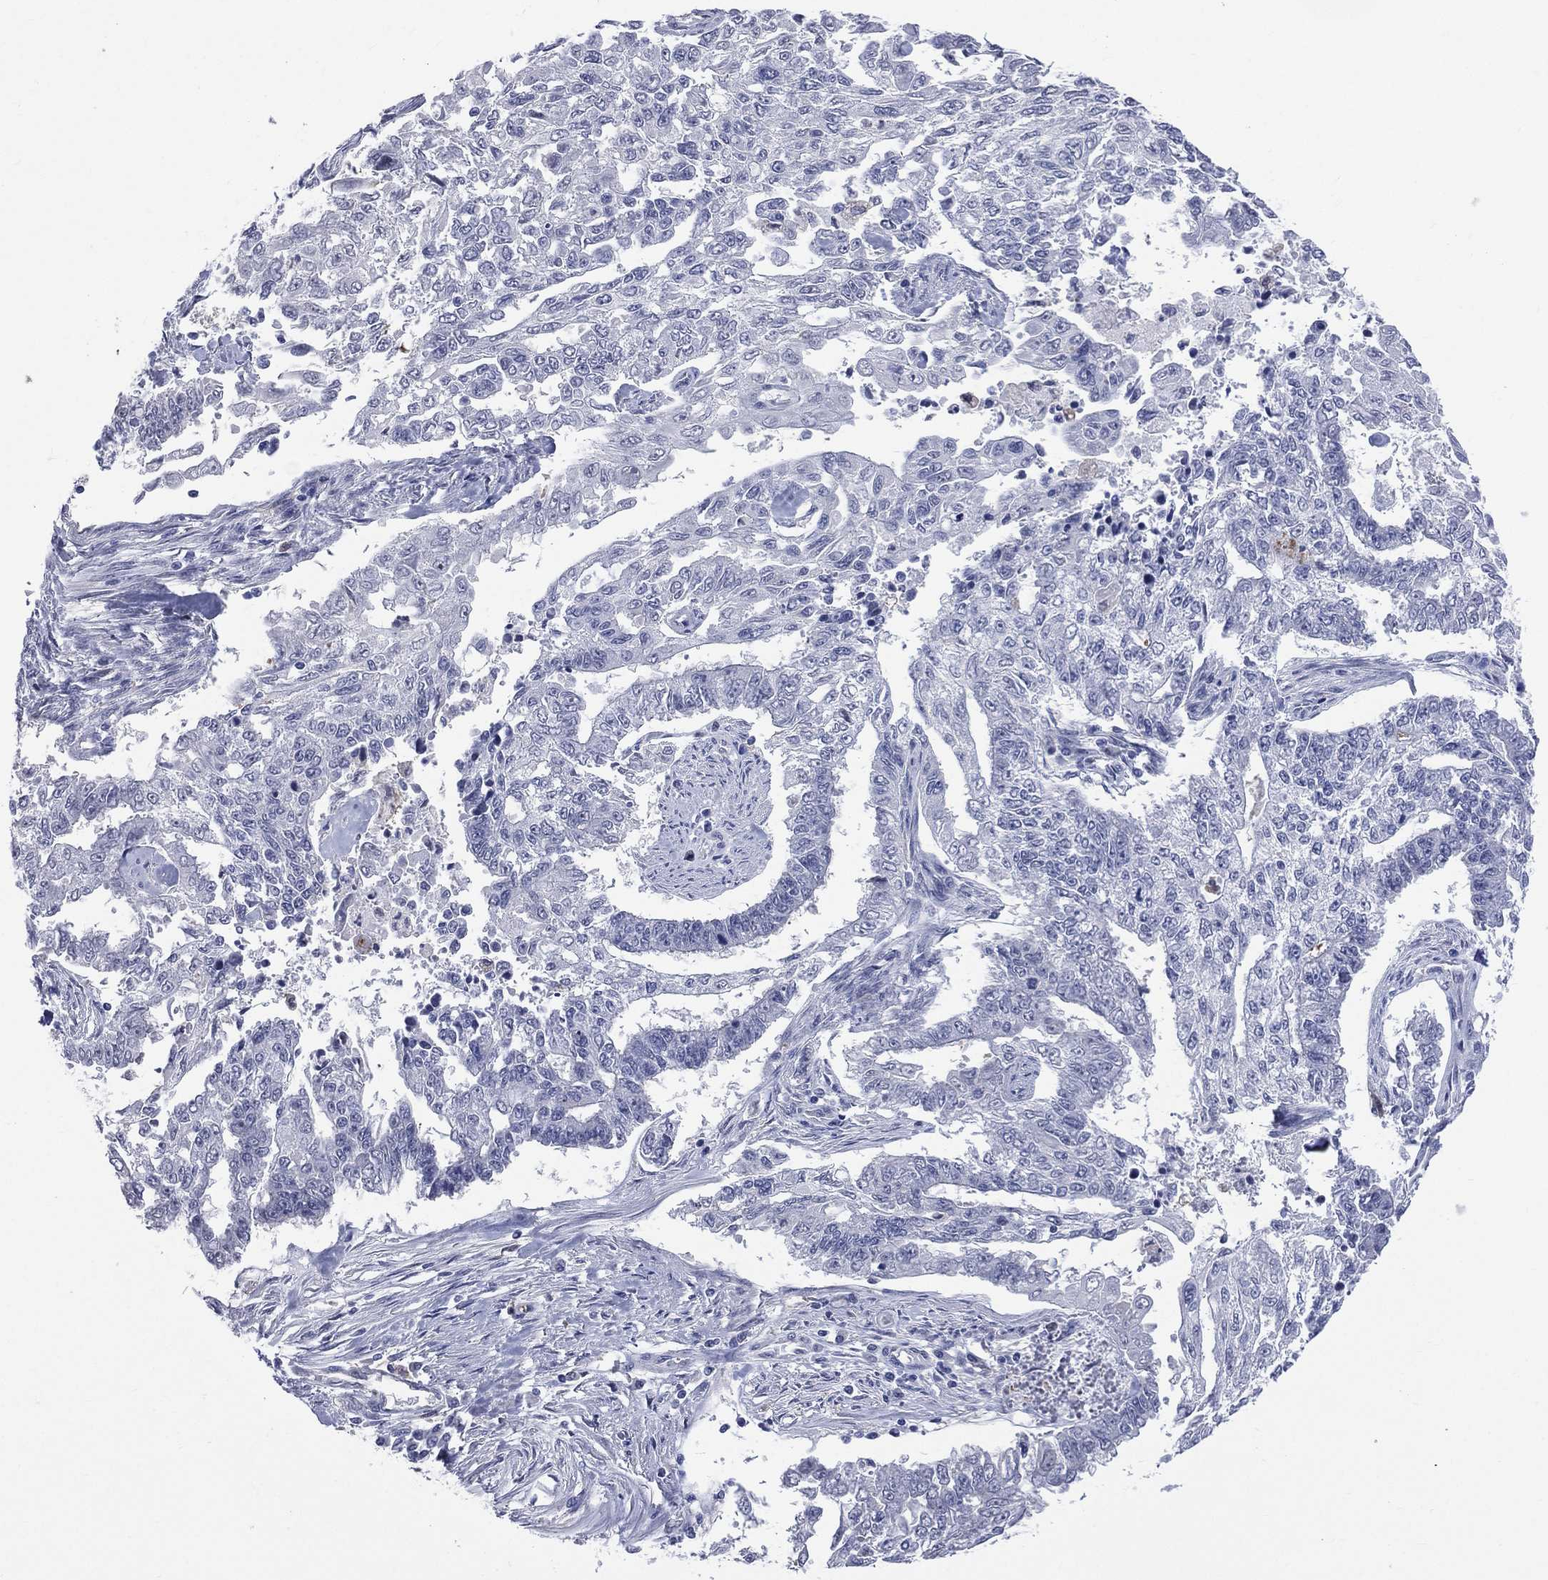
{"staining": {"intensity": "negative", "quantity": "none", "location": "none"}, "tissue": "endometrial cancer", "cell_type": "Tumor cells", "image_type": "cancer", "snomed": [{"axis": "morphology", "description": "Adenocarcinoma, NOS"}, {"axis": "topography", "description": "Uterus"}], "caption": "This histopathology image is of adenocarcinoma (endometrial) stained with immunohistochemistry (IHC) to label a protein in brown with the nuclei are counter-stained blue. There is no expression in tumor cells.", "gene": "AKAP3", "patient": {"sex": "female", "age": 59}}